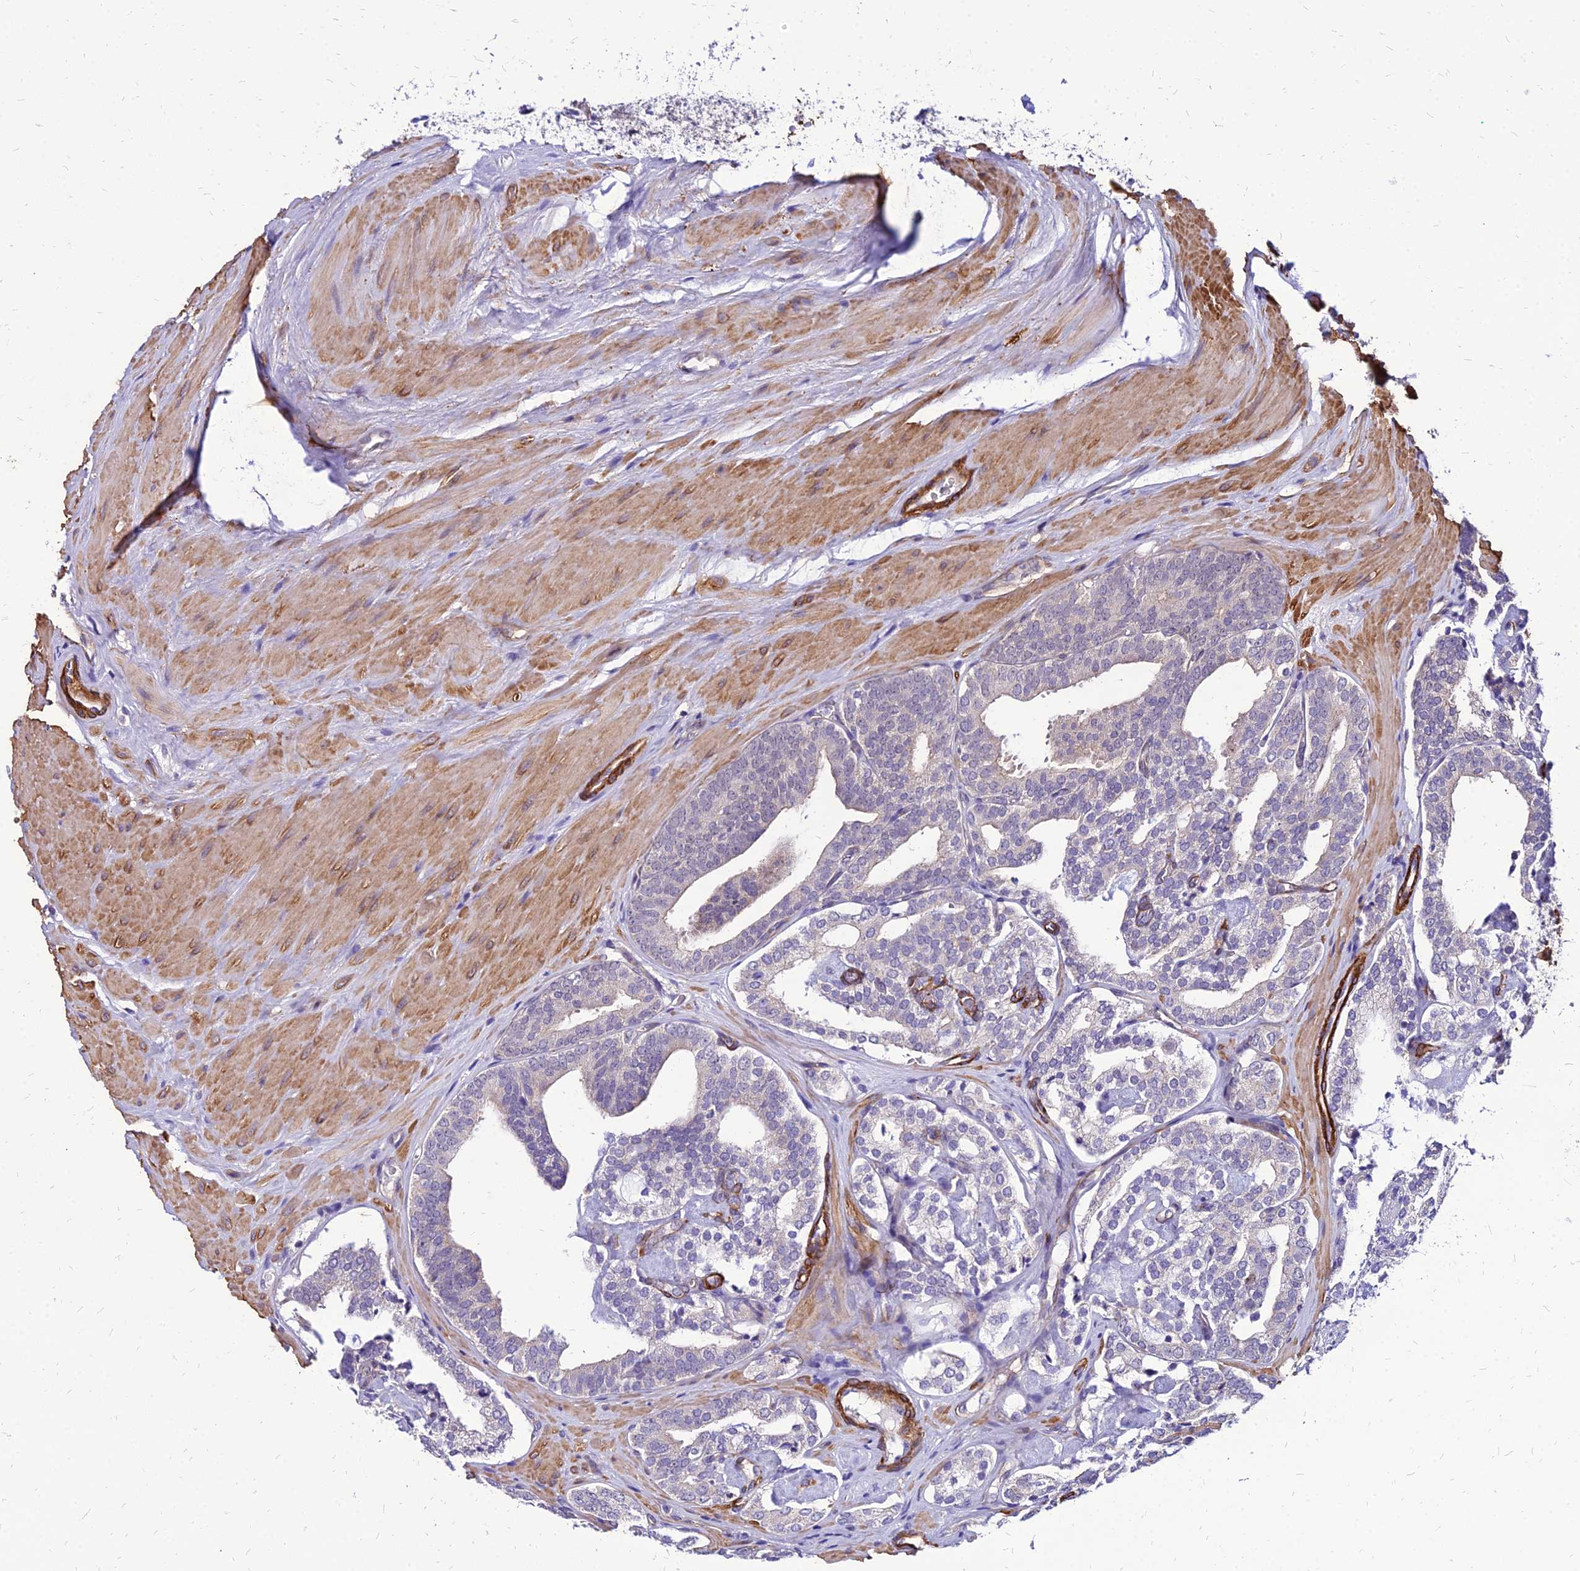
{"staining": {"intensity": "negative", "quantity": "none", "location": "none"}, "tissue": "prostate cancer", "cell_type": "Tumor cells", "image_type": "cancer", "snomed": [{"axis": "morphology", "description": "Adenocarcinoma, High grade"}, {"axis": "topography", "description": "Prostate"}], "caption": "Protein analysis of prostate high-grade adenocarcinoma displays no significant expression in tumor cells.", "gene": "YEATS2", "patient": {"sex": "male", "age": 63}}